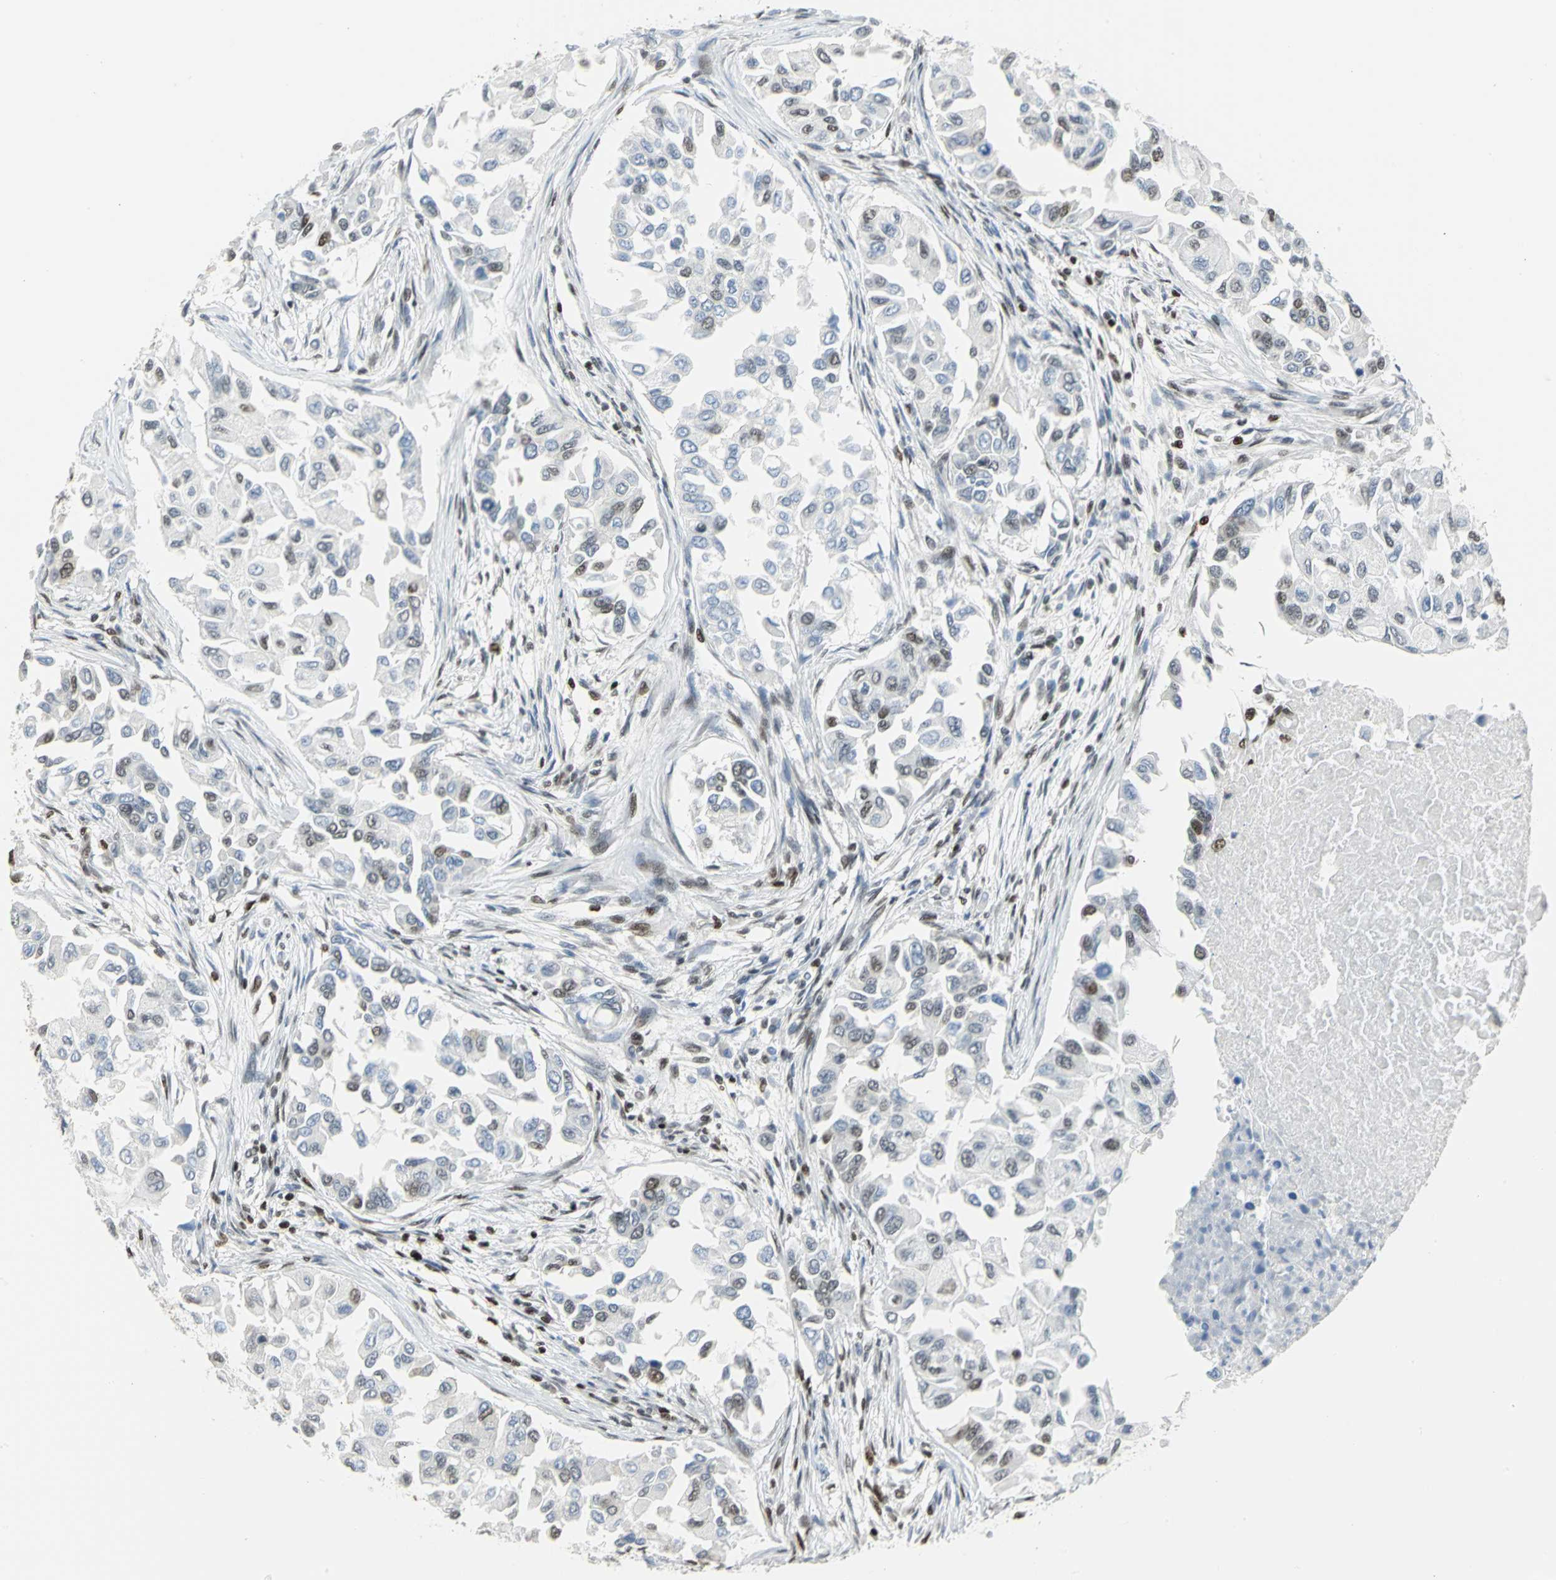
{"staining": {"intensity": "moderate", "quantity": "<25%", "location": "nuclear"}, "tissue": "breast cancer", "cell_type": "Tumor cells", "image_type": "cancer", "snomed": [{"axis": "morphology", "description": "Normal tissue, NOS"}, {"axis": "morphology", "description": "Duct carcinoma"}, {"axis": "topography", "description": "Breast"}], "caption": "Immunohistochemistry image of neoplastic tissue: infiltrating ductal carcinoma (breast) stained using IHC exhibits low levels of moderate protein expression localized specifically in the nuclear of tumor cells, appearing as a nuclear brown color.", "gene": "HNRNPD", "patient": {"sex": "female", "age": 49}}